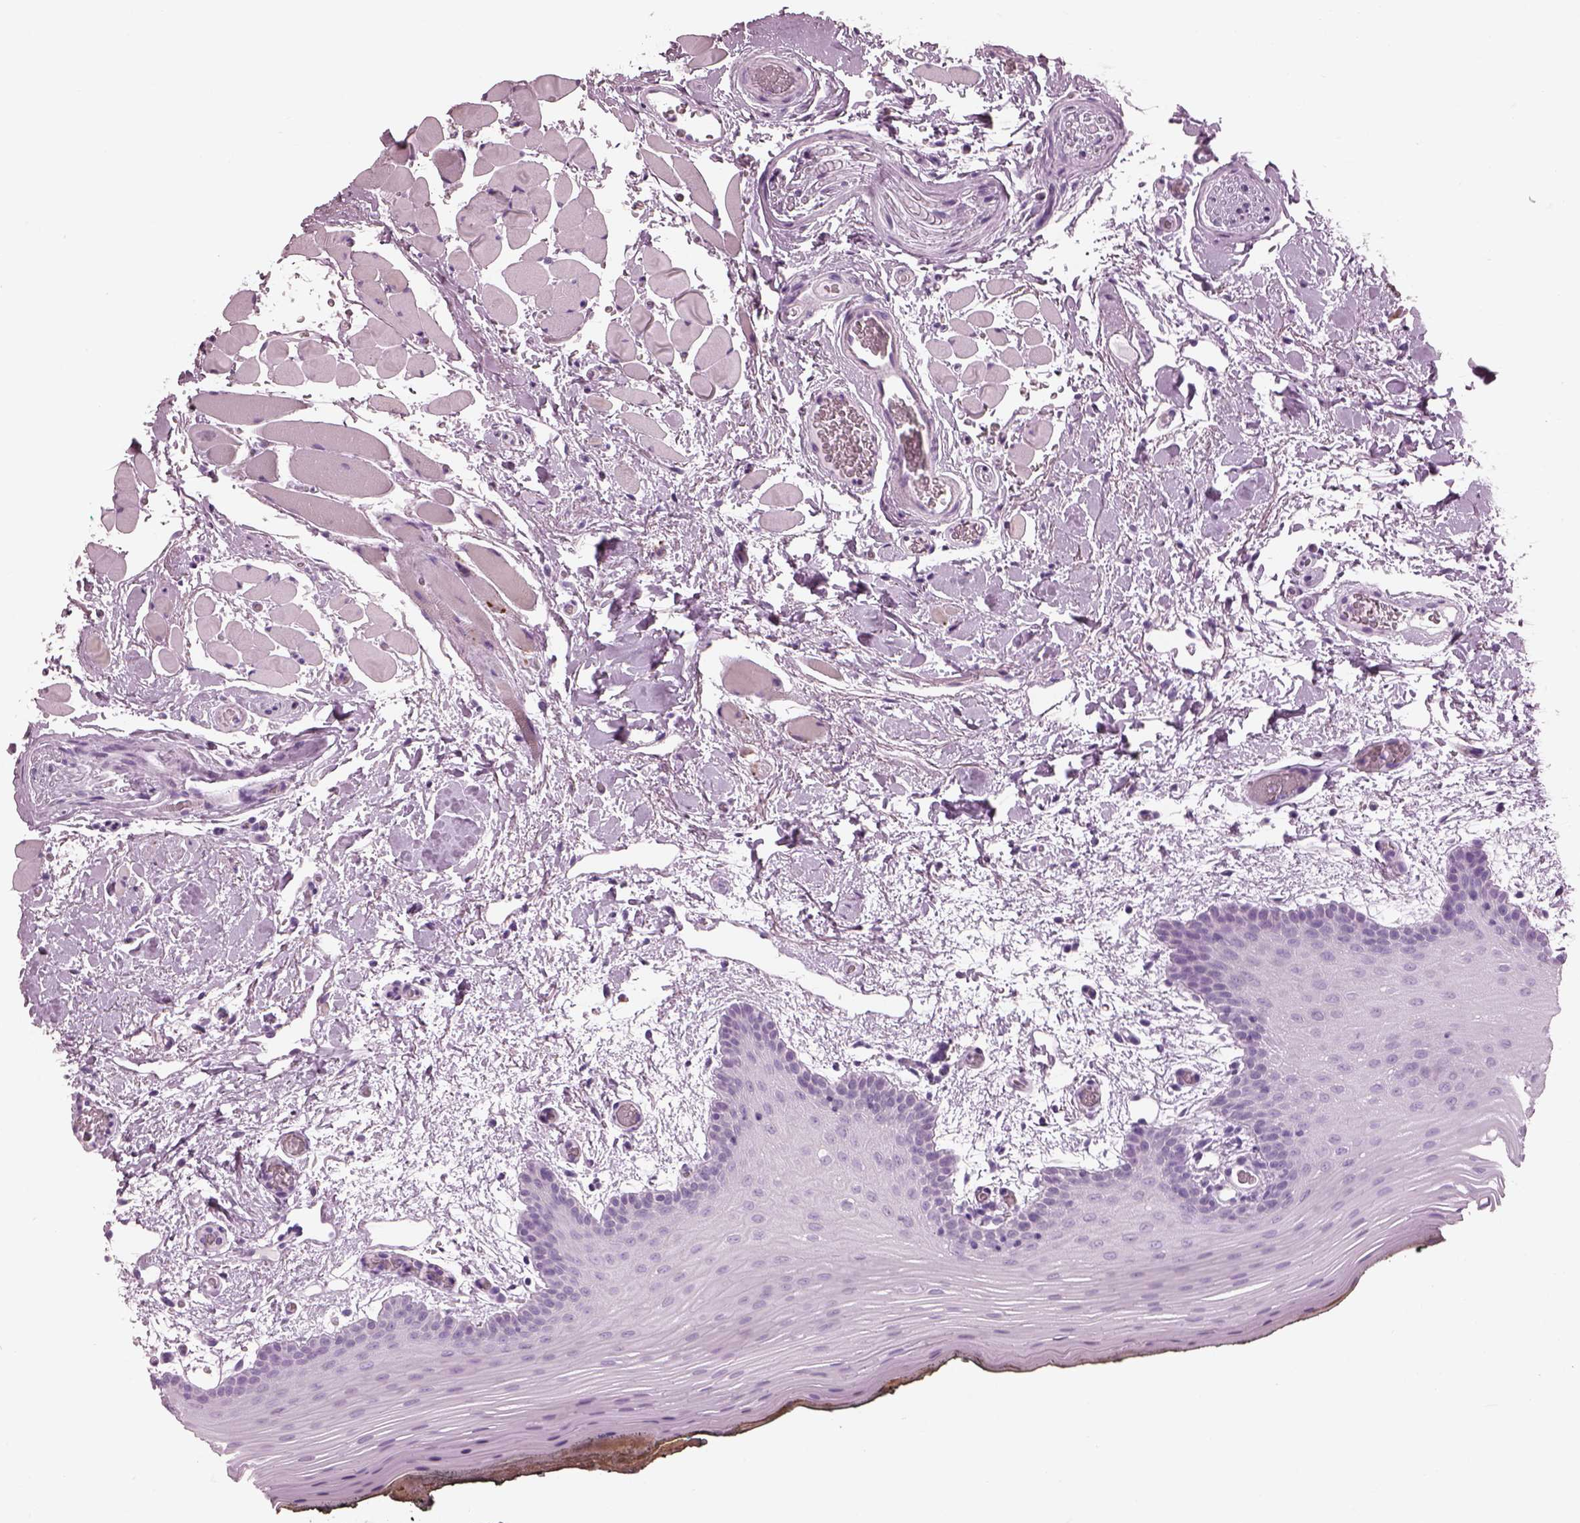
{"staining": {"intensity": "negative", "quantity": "none", "location": "none"}, "tissue": "oral mucosa", "cell_type": "Squamous epithelial cells", "image_type": "normal", "snomed": [{"axis": "morphology", "description": "Normal tissue, NOS"}, {"axis": "topography", "description": "Oral tissue"}, {"axis": "topography", "description": "Head-Neck"}], "caption": "Oral mucosa stained for a protein using immunohistochemistry (IHC) shows no staining squamous epithelial cells.", "gene": "HYDIN", "patient": {"sex": "male", "age": 65}}